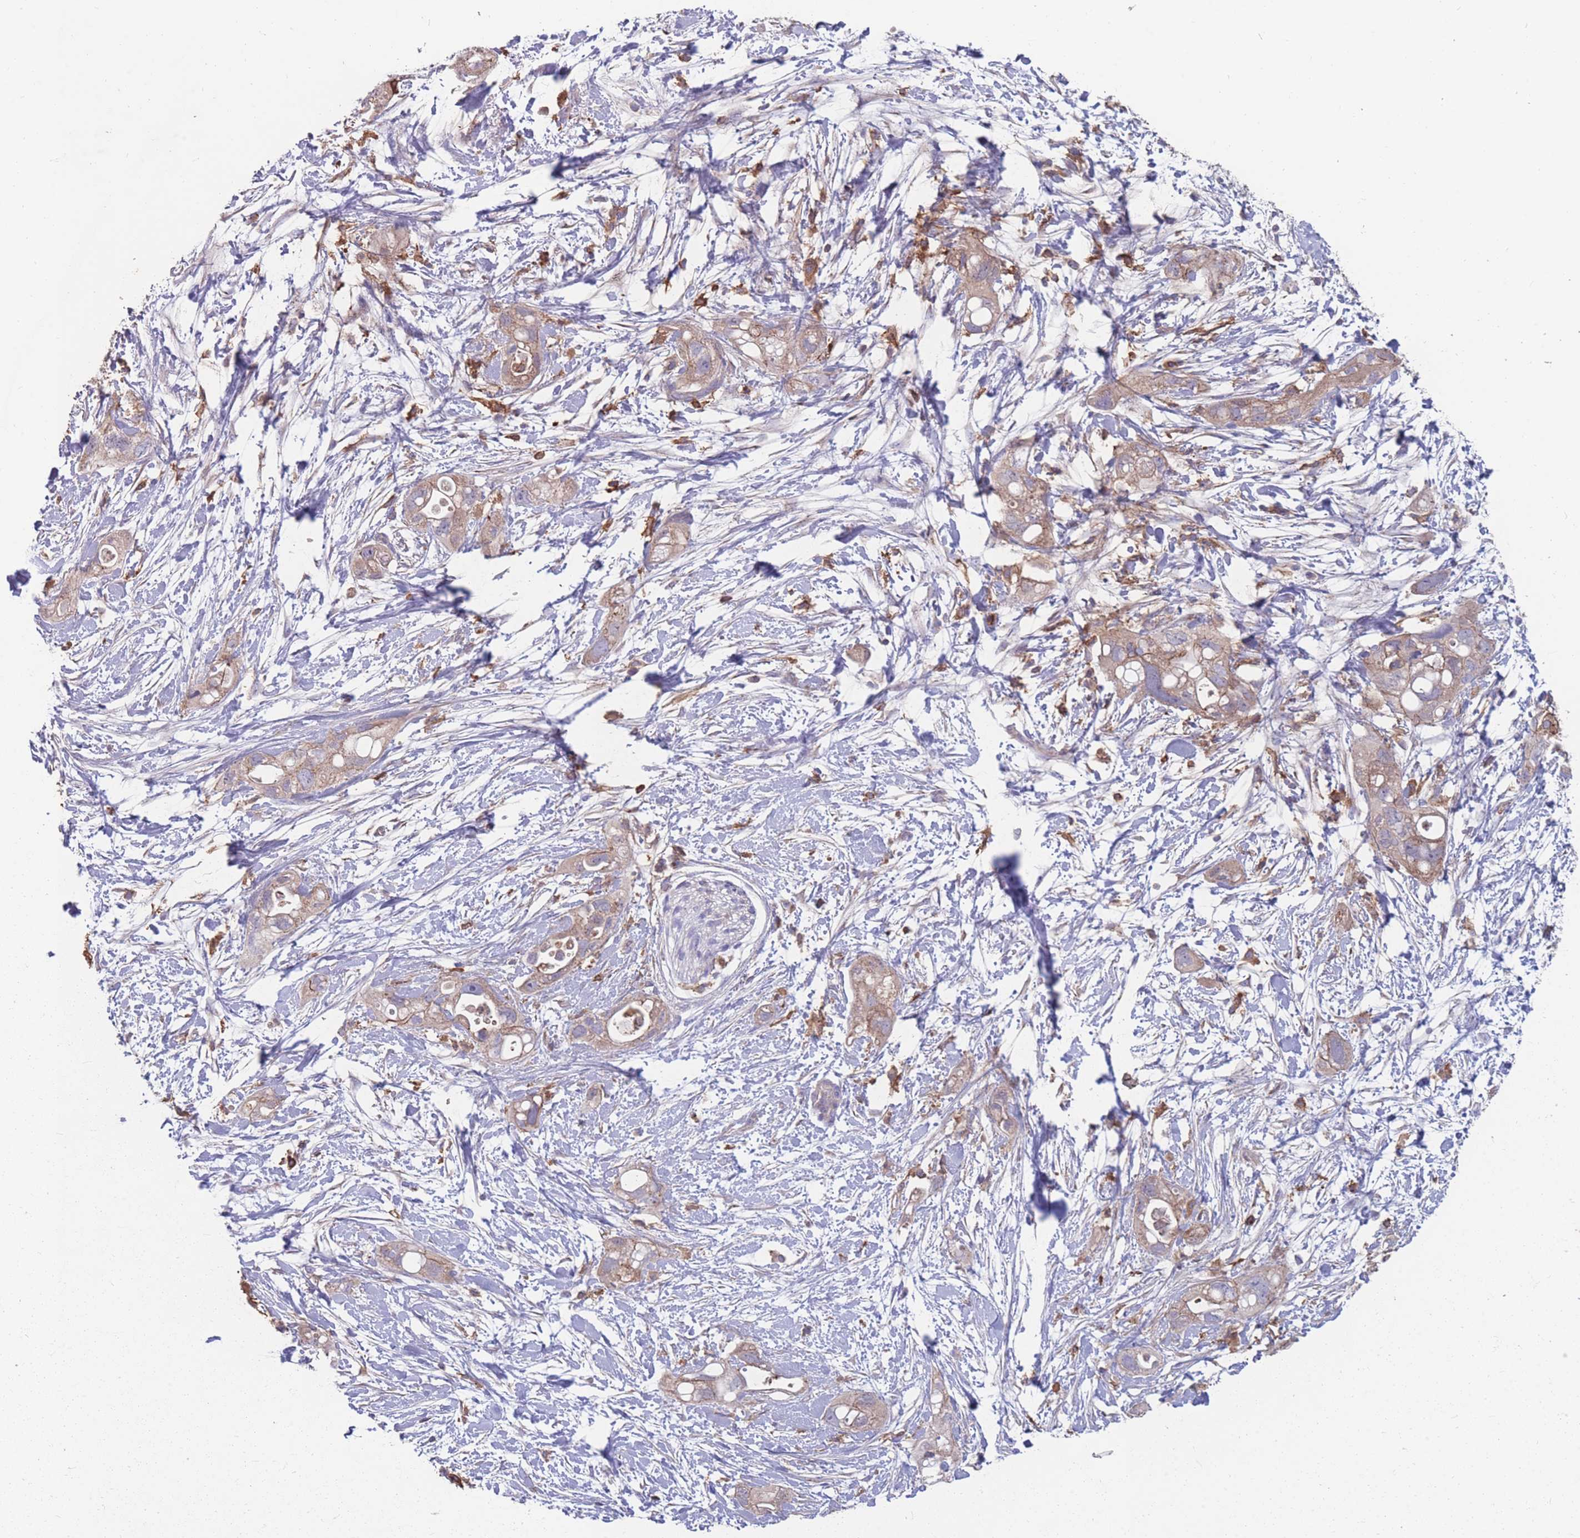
{"staining": {"intensity": "moderate", "quantity": ">75%", "location": "cytoplasmic/membranous"}, "tissue": "pancreatic cancer", "cell_type": "Tumor cells", "image_type": "cancer", "snomed": [{"axis": "morphology", "description": "Adenocarcinoma, NOS"}, {"axis": "topography", "description": "Pancreas"}], "caption": "Immunohistochemistry staining of pancreatic cancer (adenocarcinoma), which demonstrates medium levels of moderate cytoplasmic/membranous positivity in about >75% of tumor cells indicating moderate cytoplasmic/membranous protein positivity. The staining was performed using DAB (3,3'-diaminobenzidine) (brown) for protein detection and nuclei were counterstained in hematoxylin (blue).", "gene": "CD33", "patient": {"sex": "female", "age": 72}}